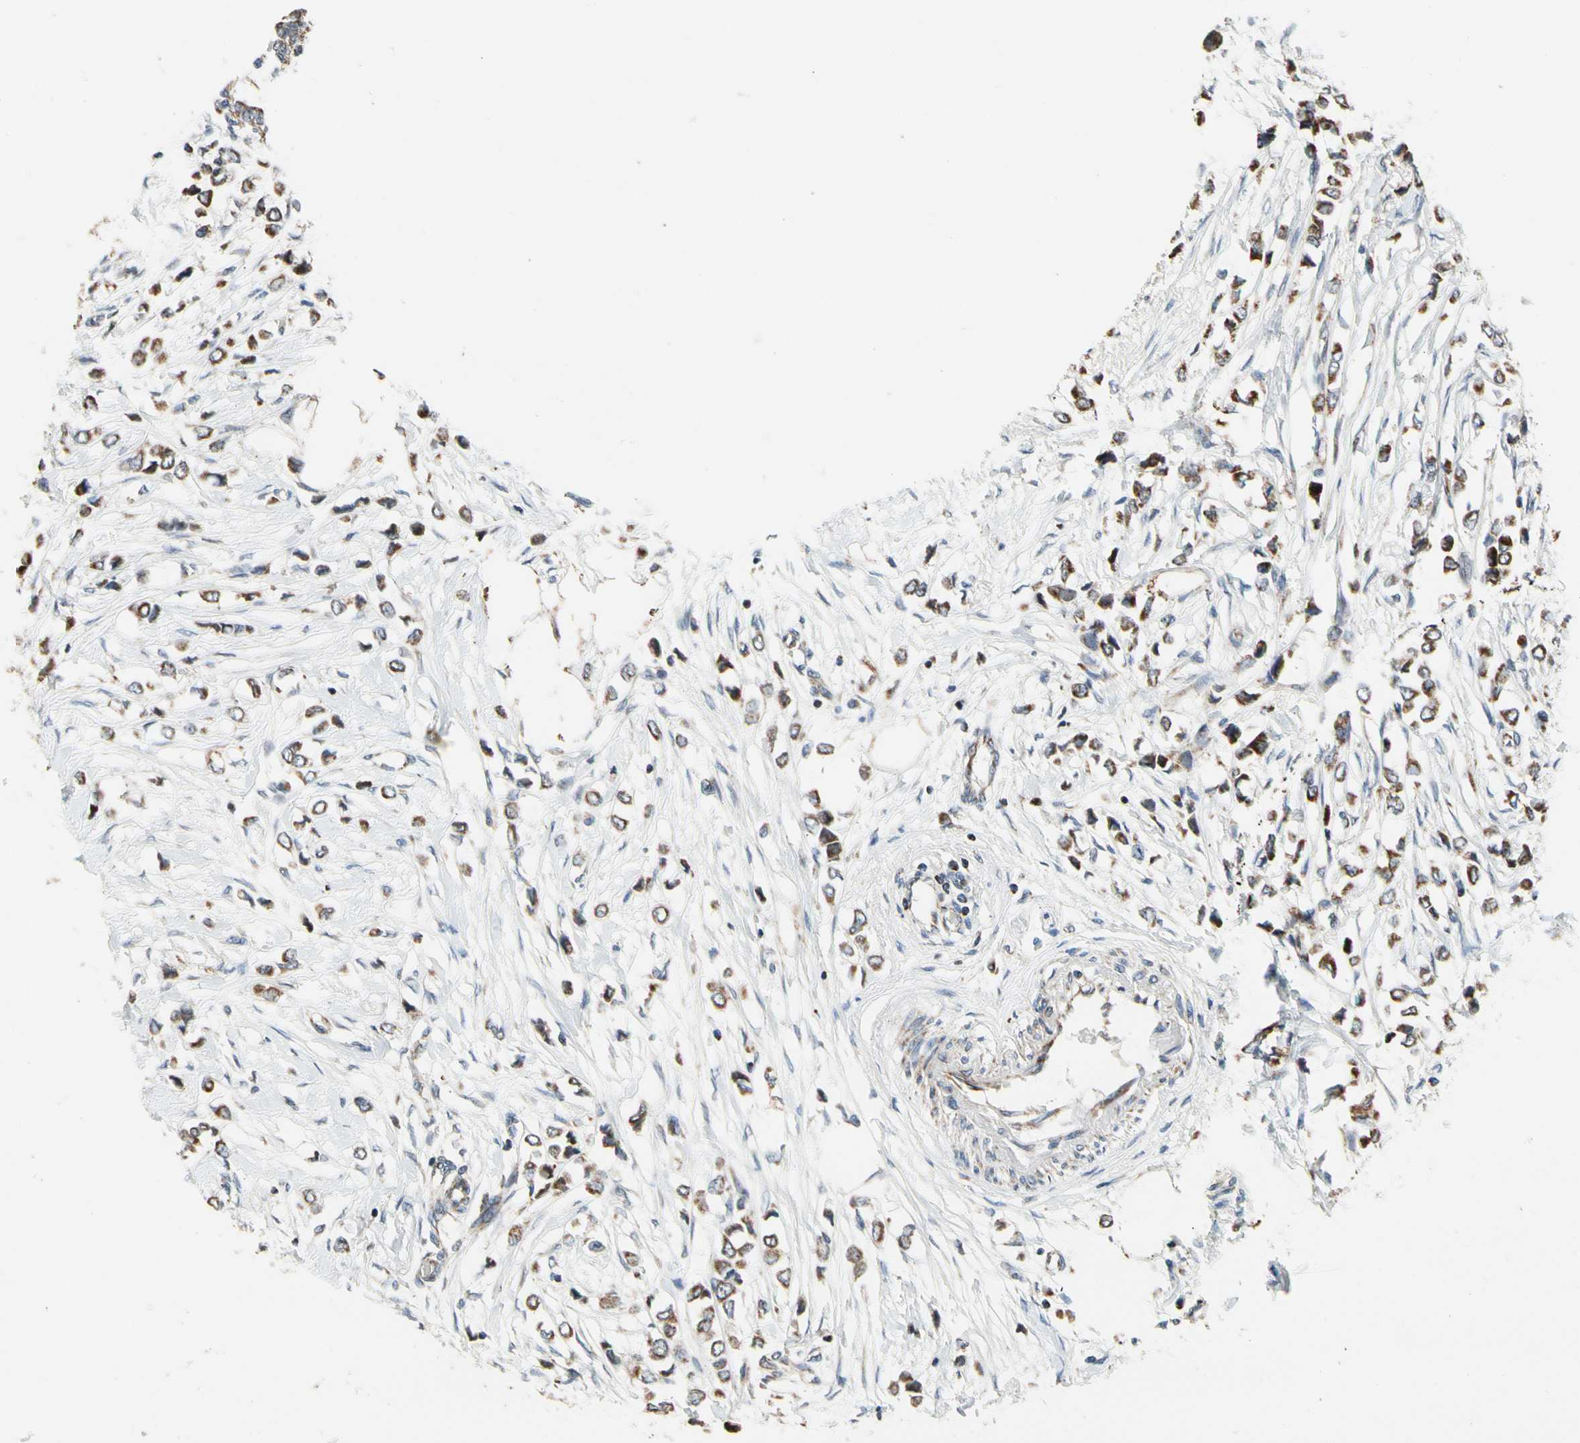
{"staining": {"intensity": "strong", "quantity": ">75%", "location": "cytoplasmic/membranous"}, "tissue": "breast cancer", "cell_type": "Tumor cells", "image_type": "cancer", "snomed": [{"axis": "morphology", "description": "Lobular carcinoma"}, {"axis": "topography", "description": "Breast"}], "caption": "The micrograph exhibits immunohistochemical staining of breast cancer. There is strong cytoplasmic/membranous positivity is identified in about >75% of tumor cells. (Stains: DAB (3,3'-diaminobenzidine) in brown, nuclei in blue, Microscopy: brightfield microscopy at high magnification).", "gene": "KHDC4", "patient": {"sex": "female", "age": 51}}